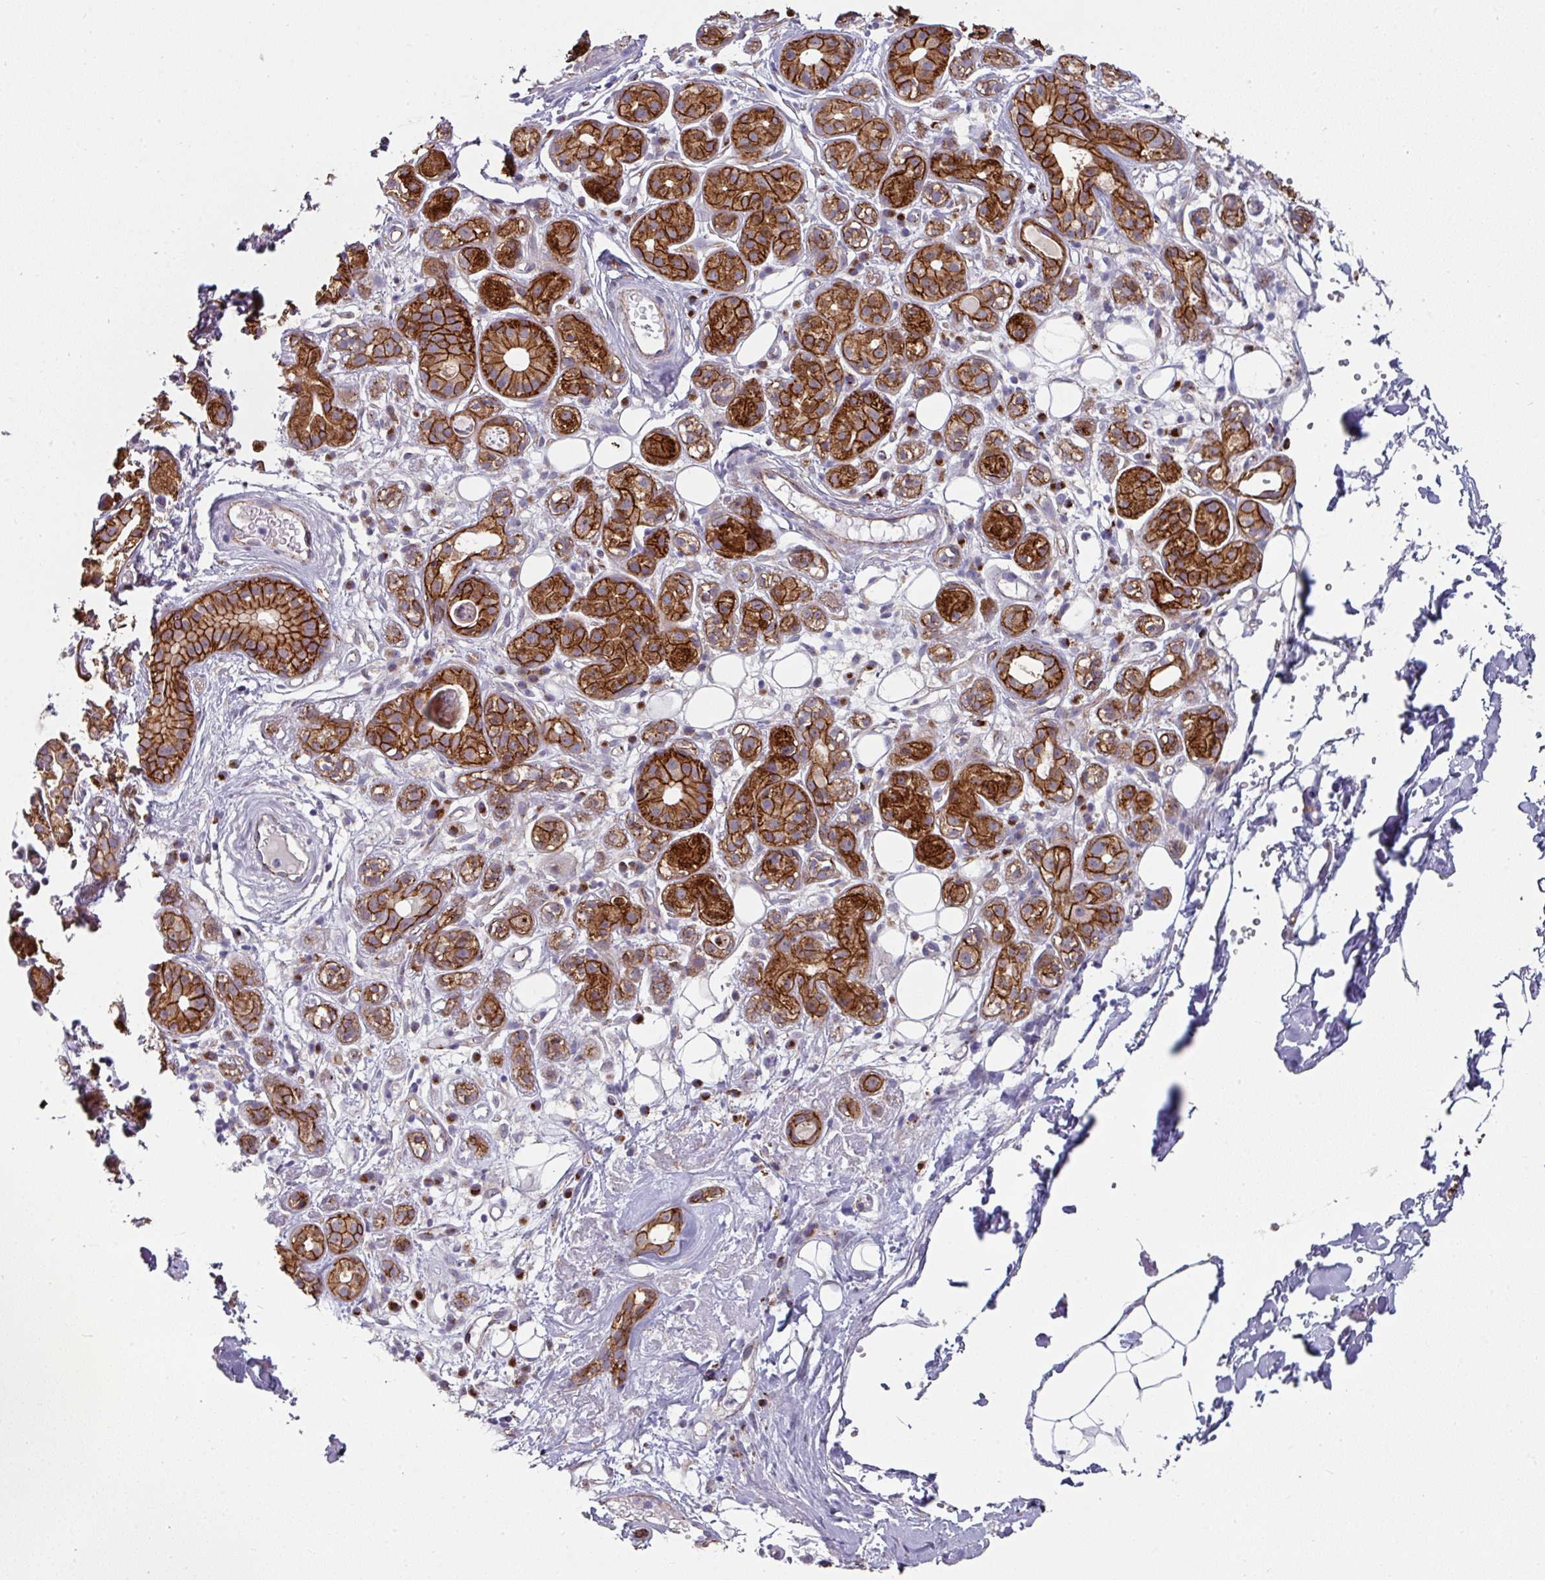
{"staining": {"intensity": "strong", "quantity": ">75%", "location": "cytoplasmic/membranous"}, "tissue": "salivary gland", "cell_type": "Glandular cells", "image_type": "normal", "snomed": [{"axis": "morphology", "description": "Normal tissue, NOS"}, {"axis": "topography", "description": "Salivary gland"}], "caption": "Protein analysis of benign salivary gland exhibits strong cytoplasmic/membranous staining in about >75% of glandular cells.", "gene": "JUP", "patient": {"sex": "male", "age": 54}}